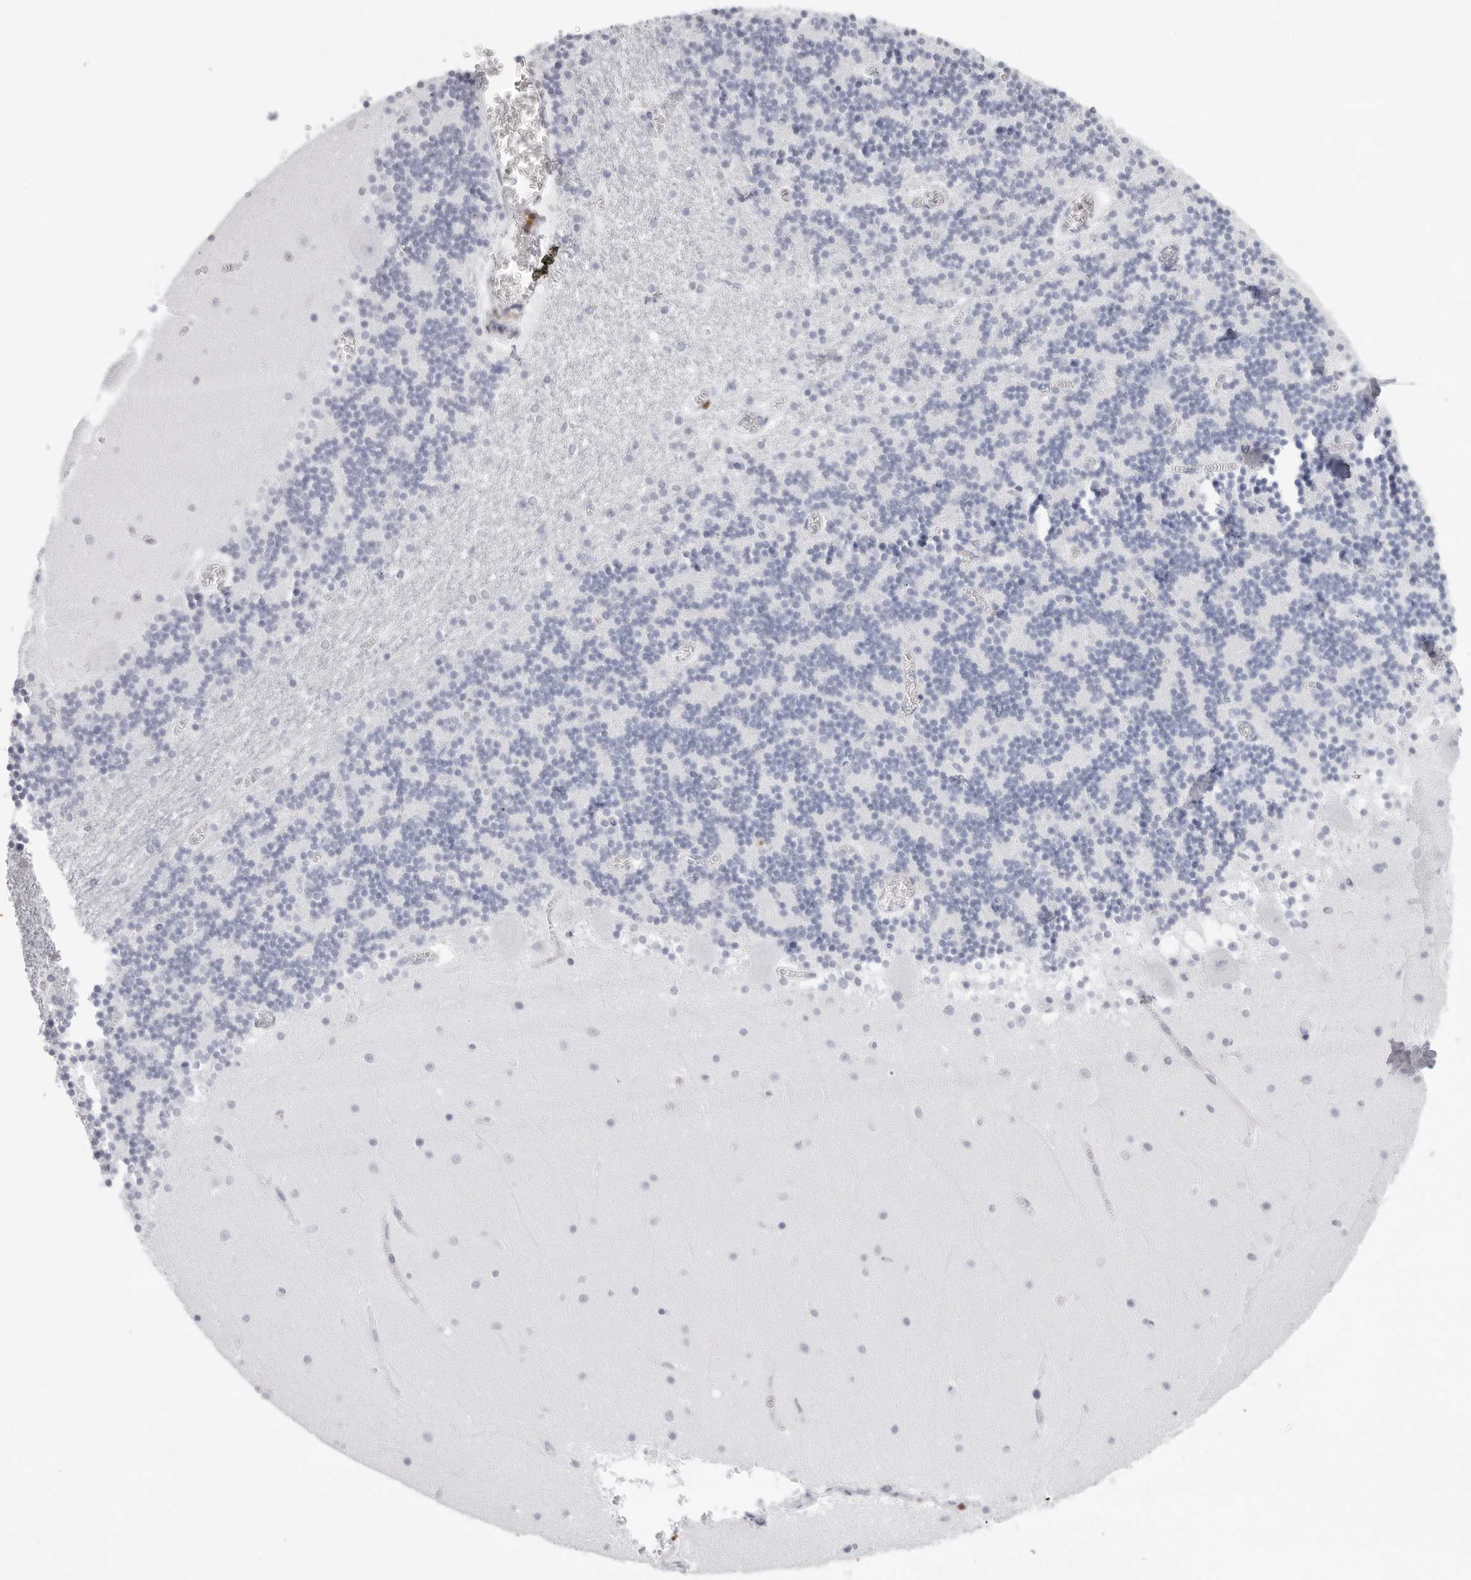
{"staining": {"intensity": "negative", "quantity": "none", "location": "none"}, "tissue": "cerebellum", "cell_type": "Cells in granular layer", "image_type": "normal", "snomed": [{"axis": "morphology", "description": "Normal tissue, NOS"}, {"axis": "topography", "description": "Cerebellum"}], "caption": "Cells in granular layer show no significant expression in benign cerebellum.", "gene": "FMNL1", "patient": {"sex": "female", "age": 28}}